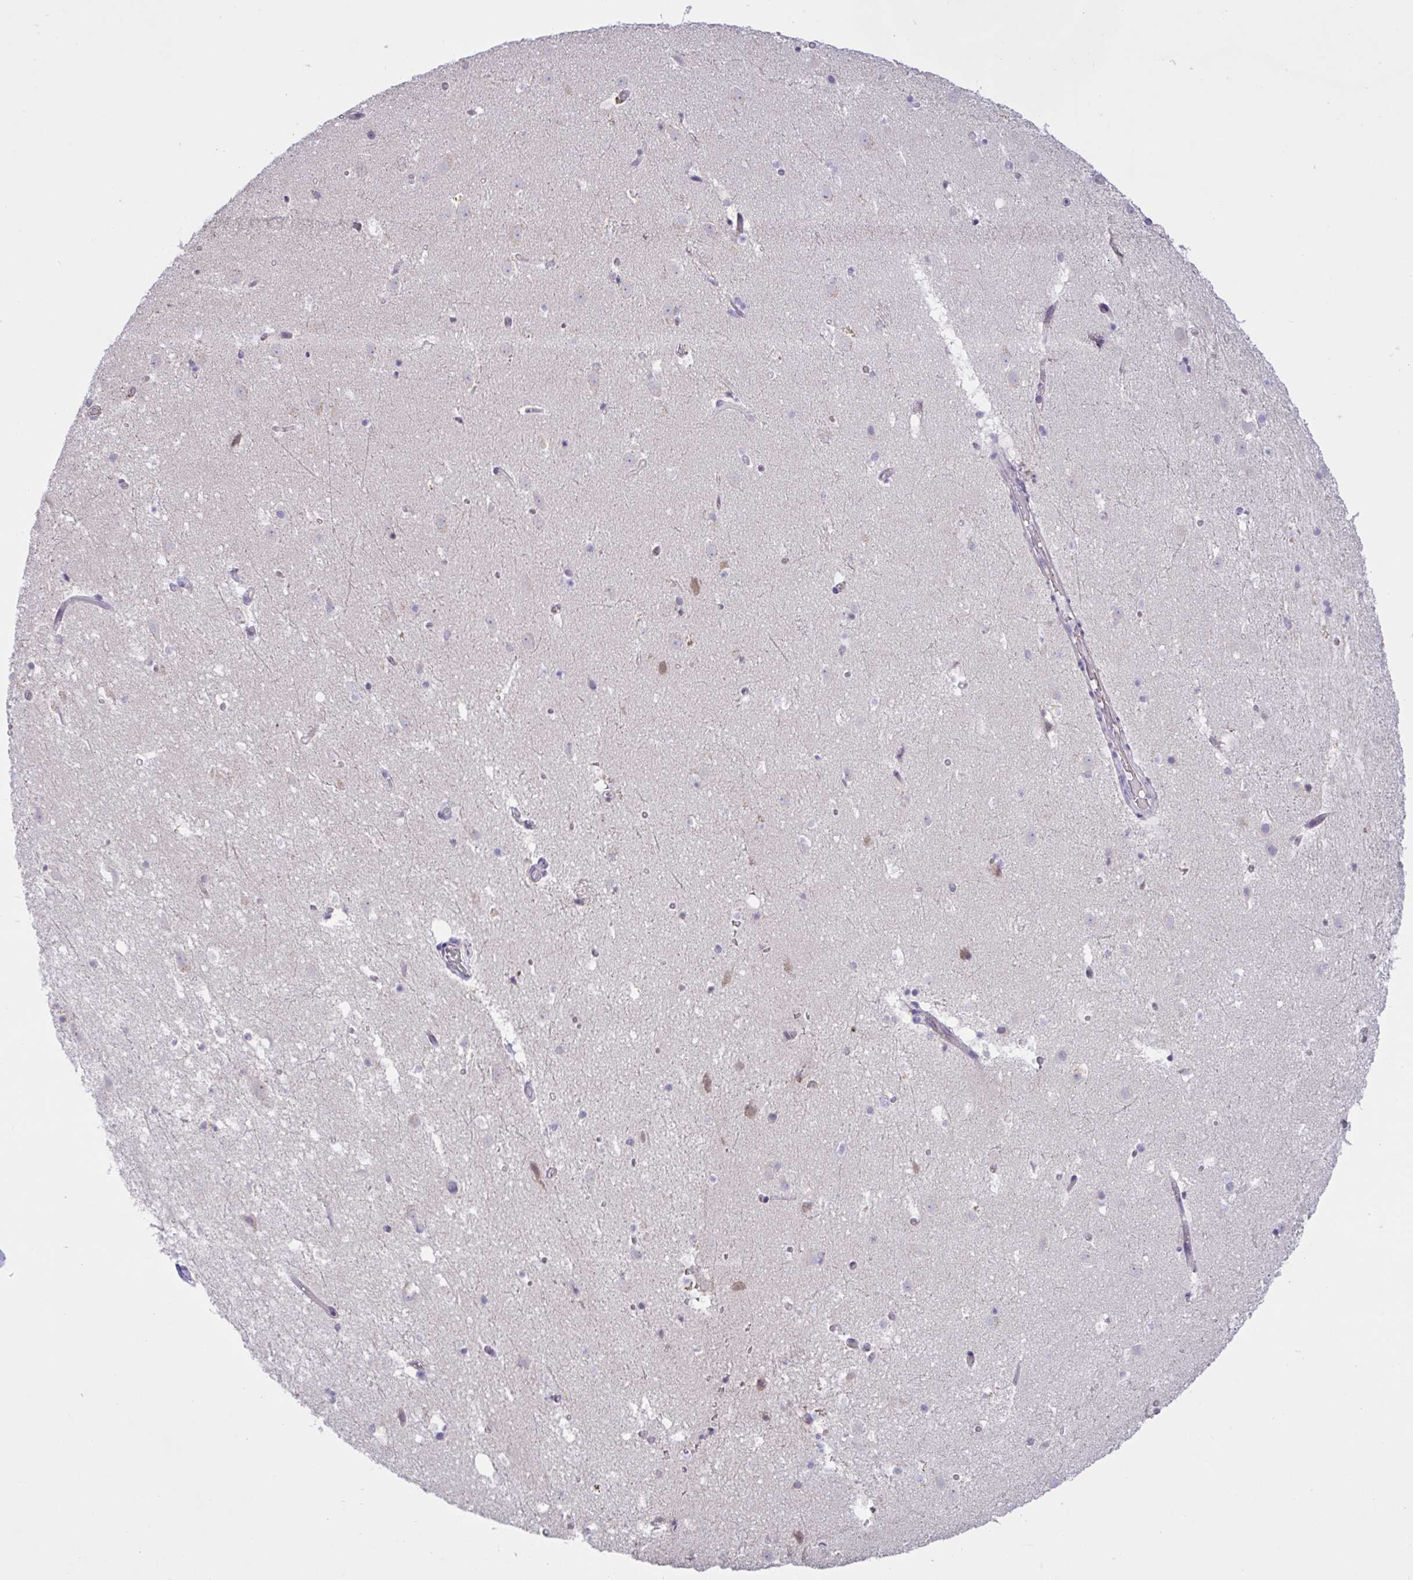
{"staining": {"intensity": "negative", "quantity": "none", "location": "none"}, "tissue": "caudate", "cell_type": "Glial cells", "image_type": "normal", "snomed": [{"axis": "morphology", "description": "Normal tissue, NOS"}, {"axis": "topography", "description": "Lateral ventricle wall"}], "caption": "A high-resolution histopathology image shows IHC staining of unremarkable caudate, which displays no significant expression in glial cells.", "gene": "TMEM41A", "patient": {"sex": "male", "age": 37}}